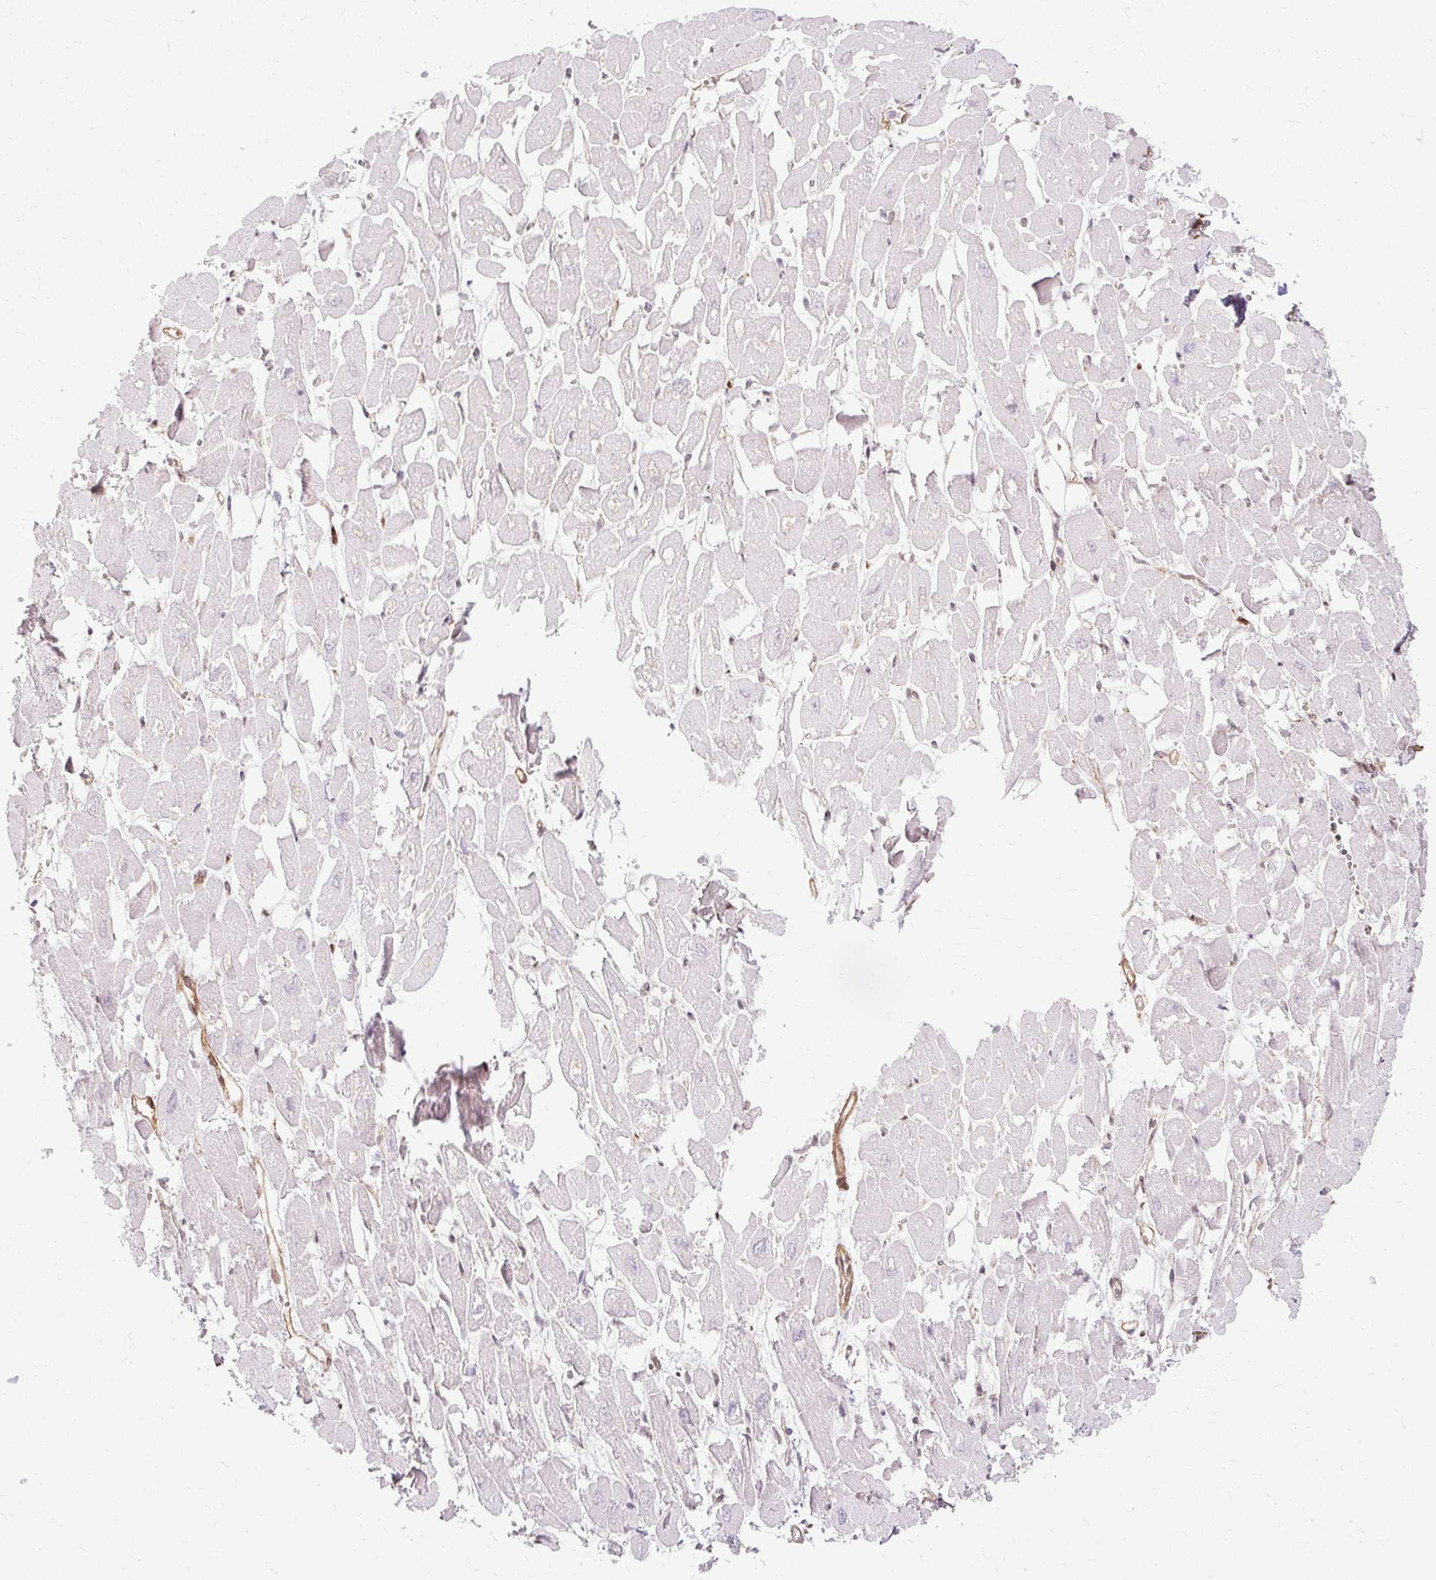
{"staining": {"intensity": "negative", "quantity": "none", "location": "none"}, "tissue": "heart muscle", "cell_type": "Cardiomyocytes", "image_type": "normal", "snomed": [{"axis": "morphology", "description": "Normal tissue, NOS"}, {"axis": "topography", "description": "Heart"}], "caption": "Histopathology image shows no protein positivity in cardiomyocytes of unremarkable heart muscle.", "gene": "CNN3", "patient": {"sex": "male", "age": 54}}